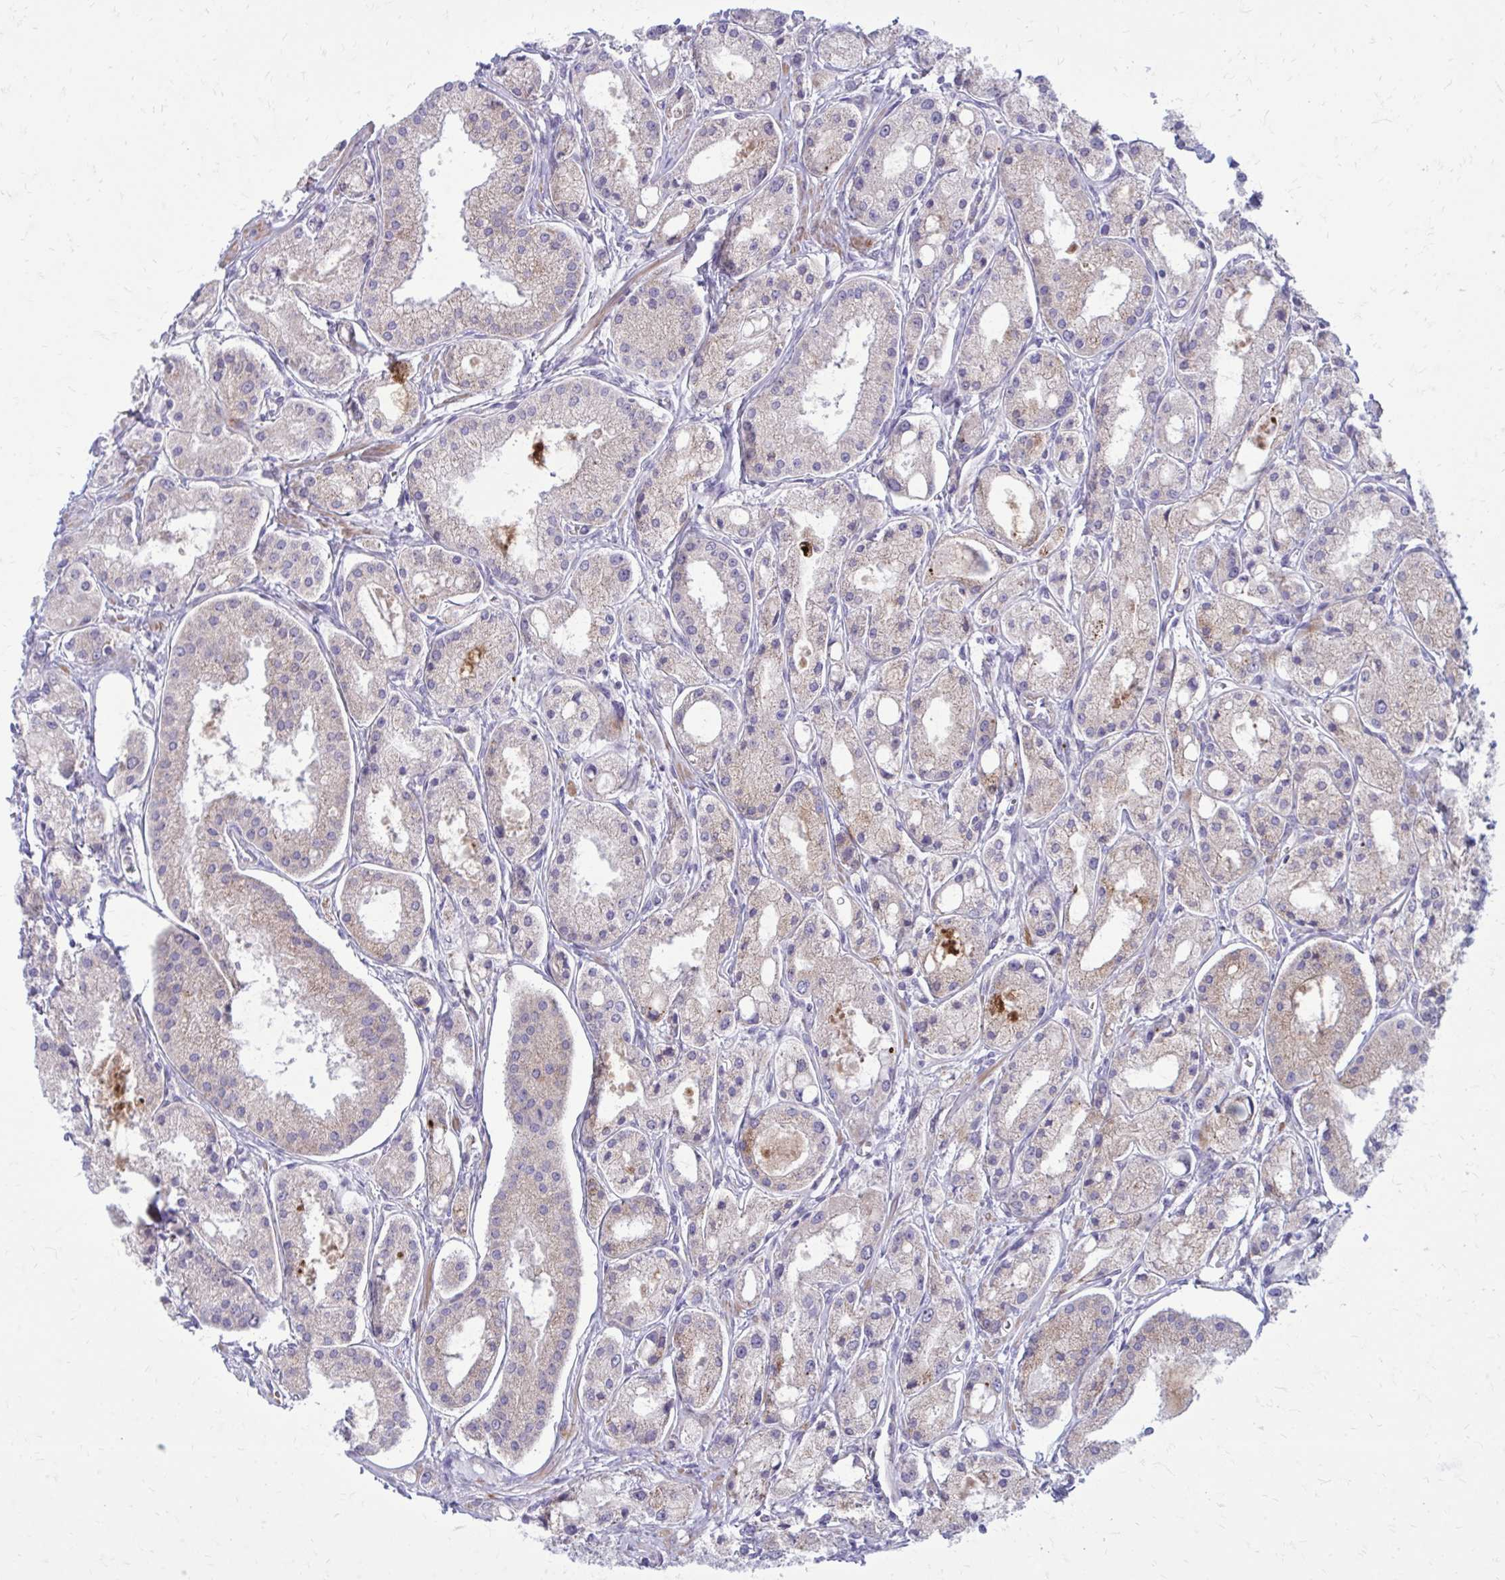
{"staining": {"intensity": "moderate", "quantity": "<25%", "location": "cytoplasmic/membranous"}, "tissue": "prostate cancer", "cell_type": "Tumor cells", "image_type": "cancer", "snomed": [{"axis": "morphology", "description": "Adenocarcinoma, High grade"}, {"axis": "topography", "description": "Prostate"}], "caption": "Prostate cancer was stained to show a protein in brown. There is low levels of moderate cytoplasmic/membranous positivity in about <25% of tumor cells.", "gene": "GIGYF2", "patient": {"sex": "male", "age": 66}}